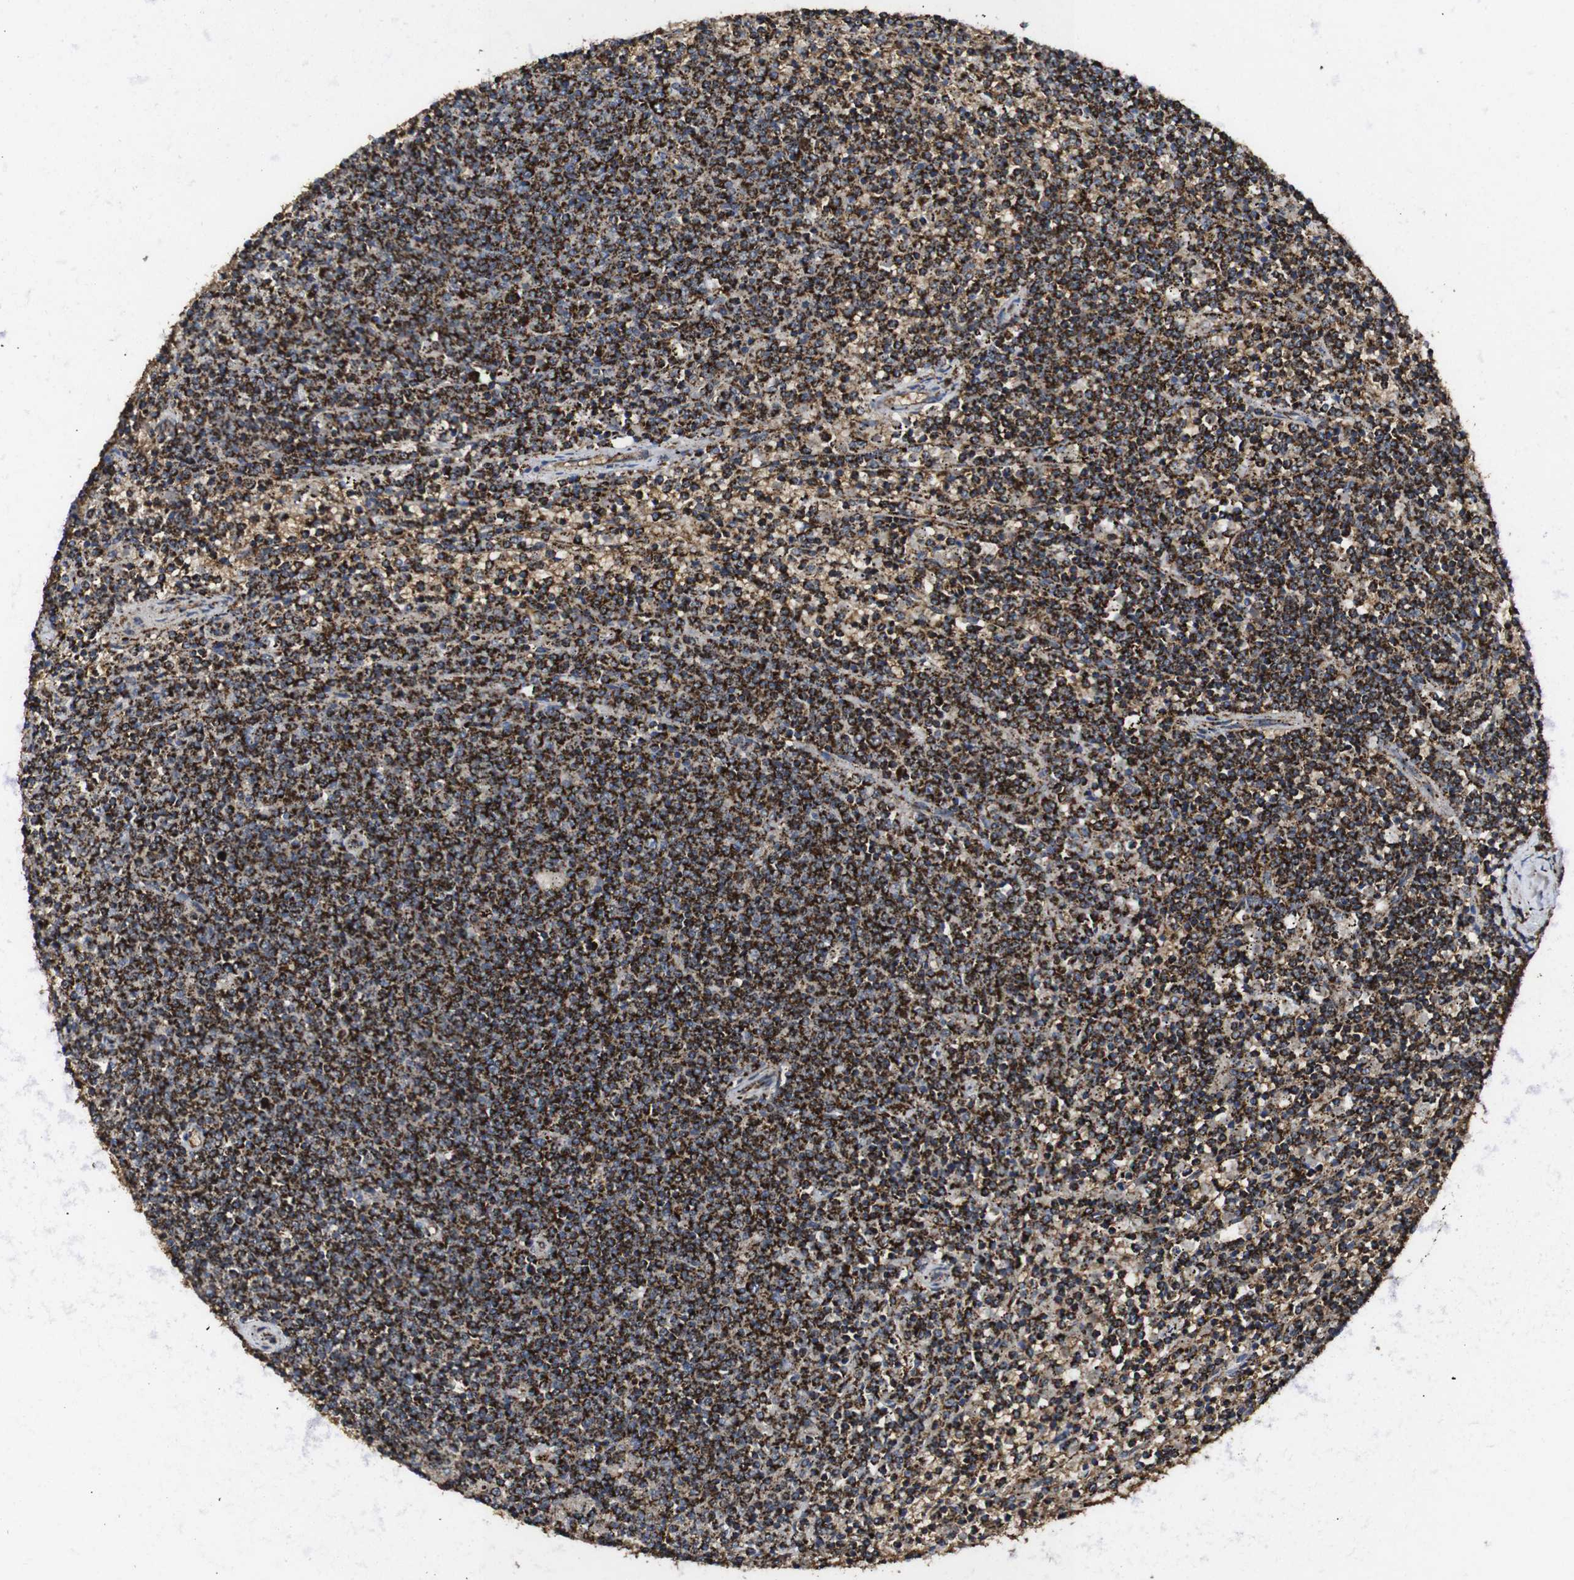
{"staining": {"intensity": "strong", "quantity": ">75%", "location": "cytoplasmic/membranous"}, "tissue": "lymphoma", "cell_type": "Tumor cells", "image_type": "cancer", "snomed": [{"axis": "morphology", "description": "Malignant lymphoma, non-Hodgkin's type, Low grade"}, {"axis": "topography", "description": "Spleen"}], "caption": "Protein analysis of lymphoma tissue reveals strong cytoplasmic/membranous positivity in about >75% of tumor cells. (Stains: DAB (3,3'-diaminobenzidine) in brown, nuclei in blue, Microscopy: brightfield microscopy at high magnification).", "gene": "ATP5F1A", "patient": {"sex": "female", "age": 50}}